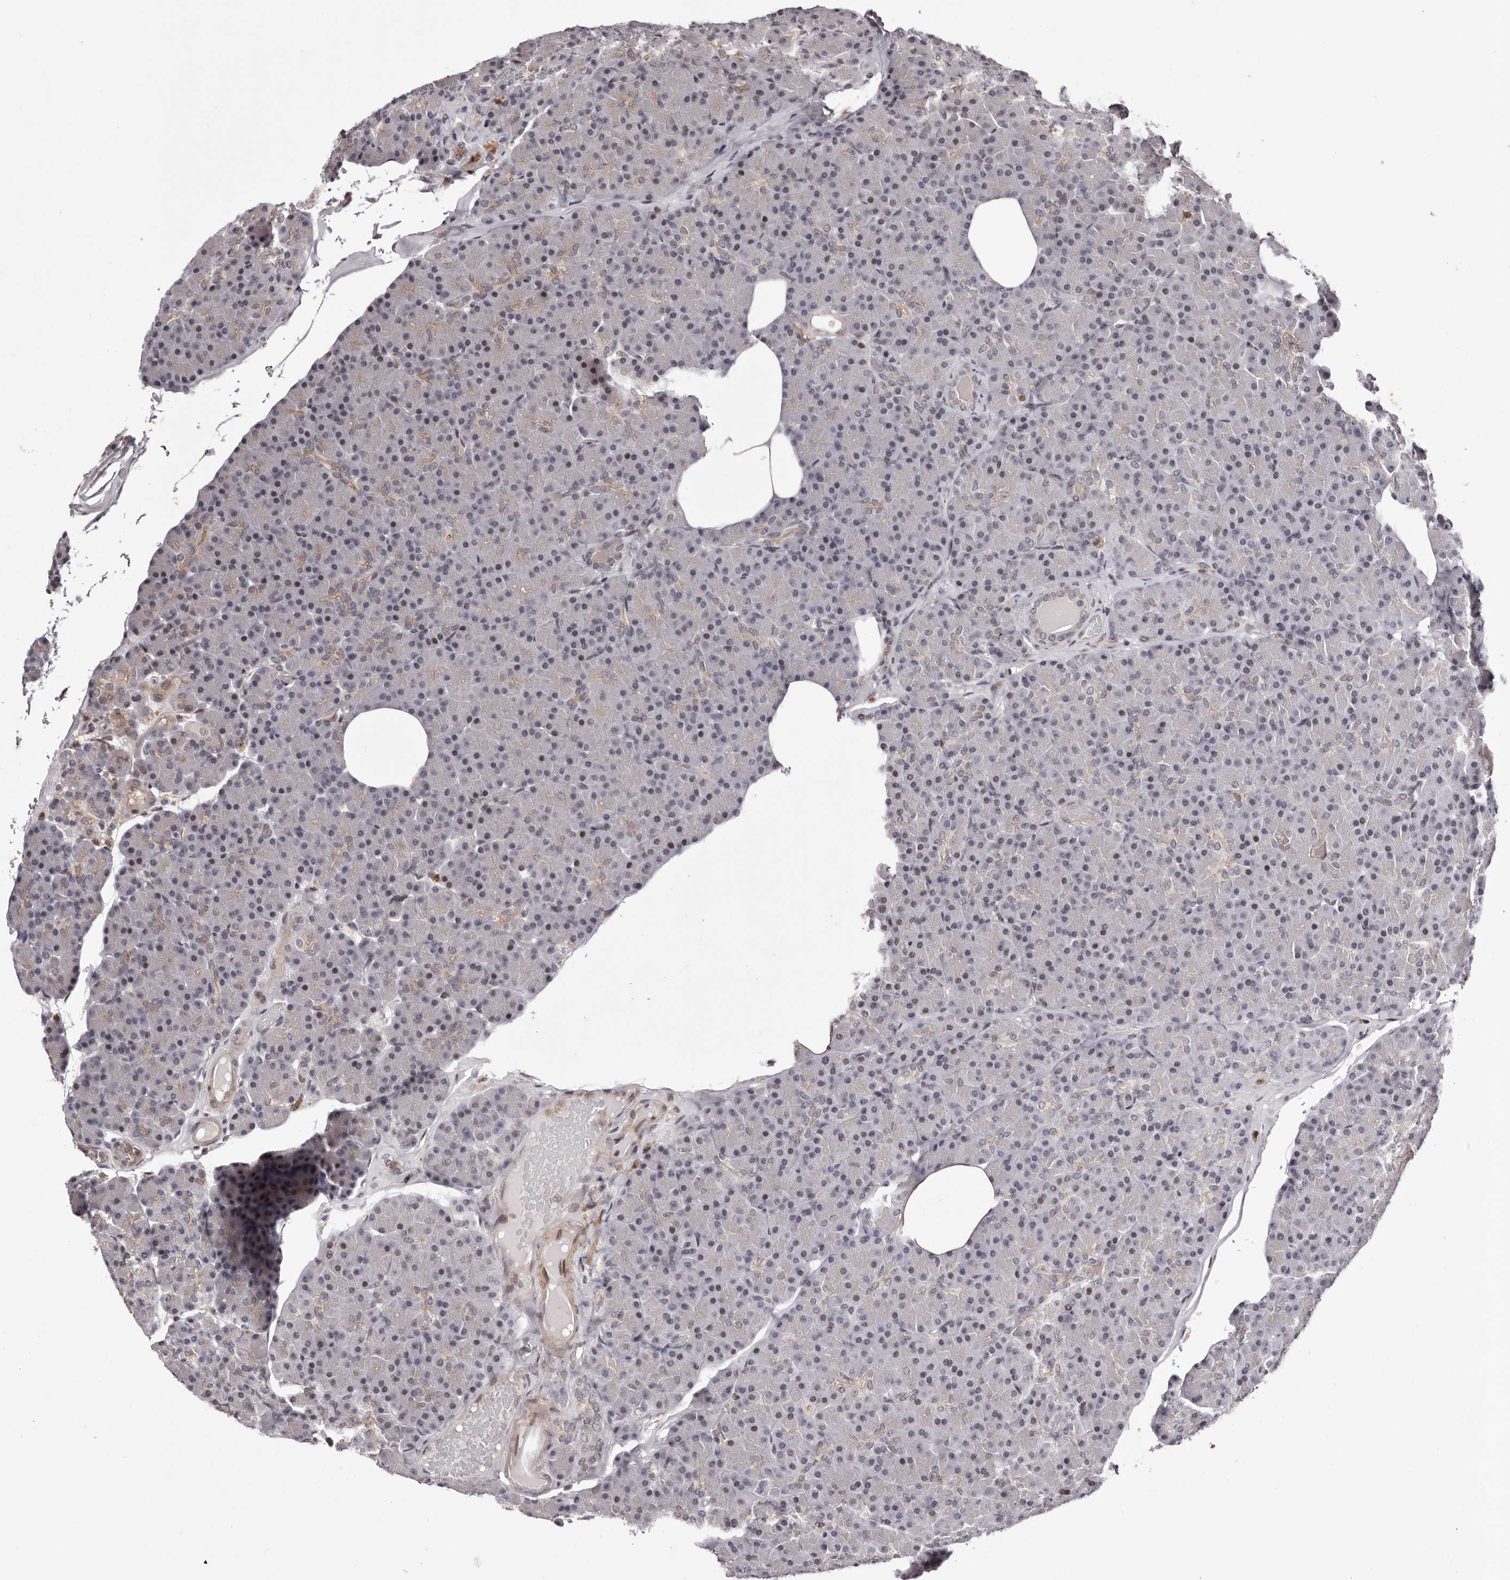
{"staining": {"intensity": "weak", "quantity": "25%-75%", "location": "cytoplasmic/membranous,nuclear"}, "tissue": "pancreas", "cell_type": "Exocrine glandular cells", "image_type": "normal", "snomed": [{"axis": "morphology", "description": "Normal tissue, NOS"}, {"axis": "topography", "description": "Pancreas"}], "caption": "The image shows staining of benign pancreas, revealing weak cytoplasmic/membranous,nuclear protein expression (brown color) within exocrine glandular cells. Nuclei are stained in blue.", "gene": "FBXO5", "patient": {"sex": "female", "age": 43}}